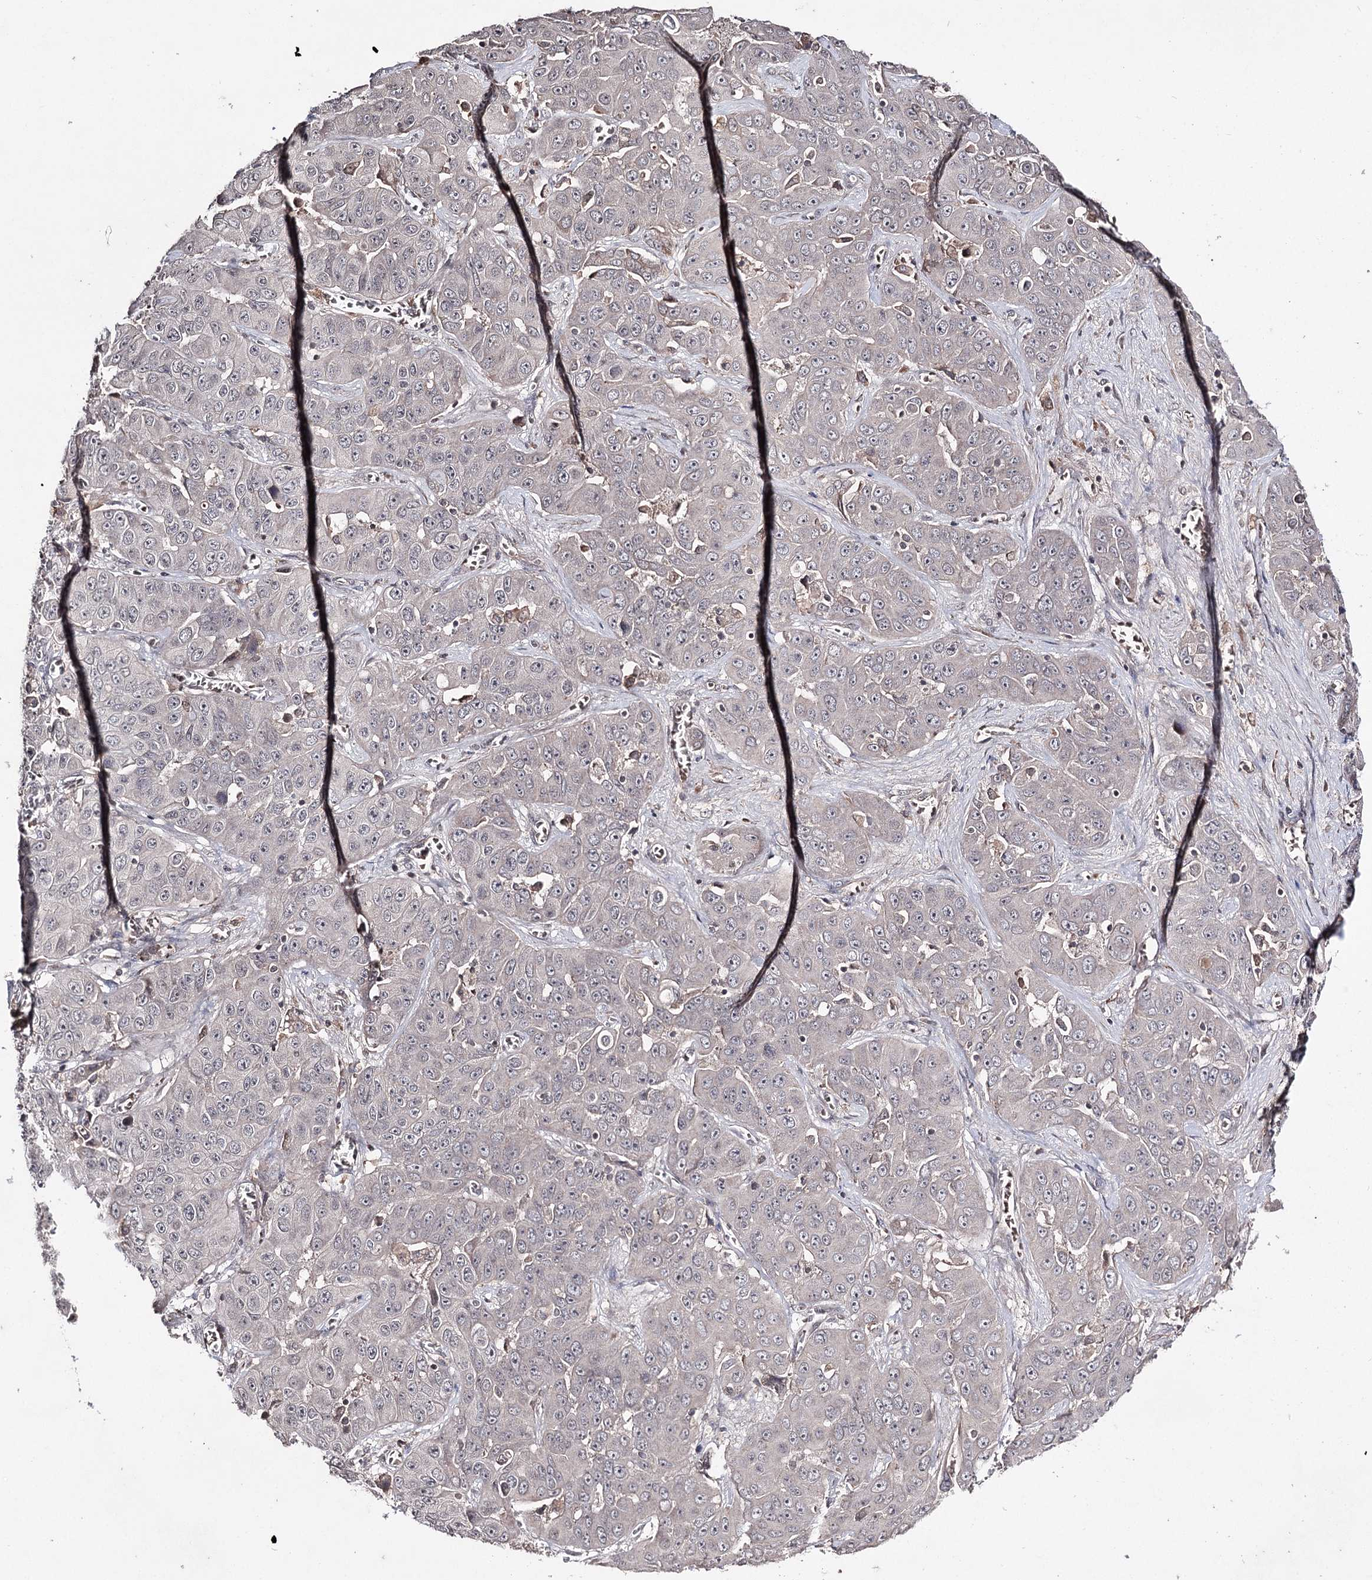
{"staining": {"intensity": "negative", "quantity": "none", "location": "none"}, "tissue": "liver cancer", "cell_type": "Tumor cells", "image_type": "cancer", "snomed": [{"axis": "morphology", "description": "Cholangiocarcinoma"}, {"axis": "topography", "description": "Liver"}], "caption": "DAB (3,3'-diaminobenzidine) immunohistochemical staining of human liver cancer demonstrates no significant positivity in tumor cells.", "gene": "SYNGR3", "patient": {"sex": "female", "age": 52}}